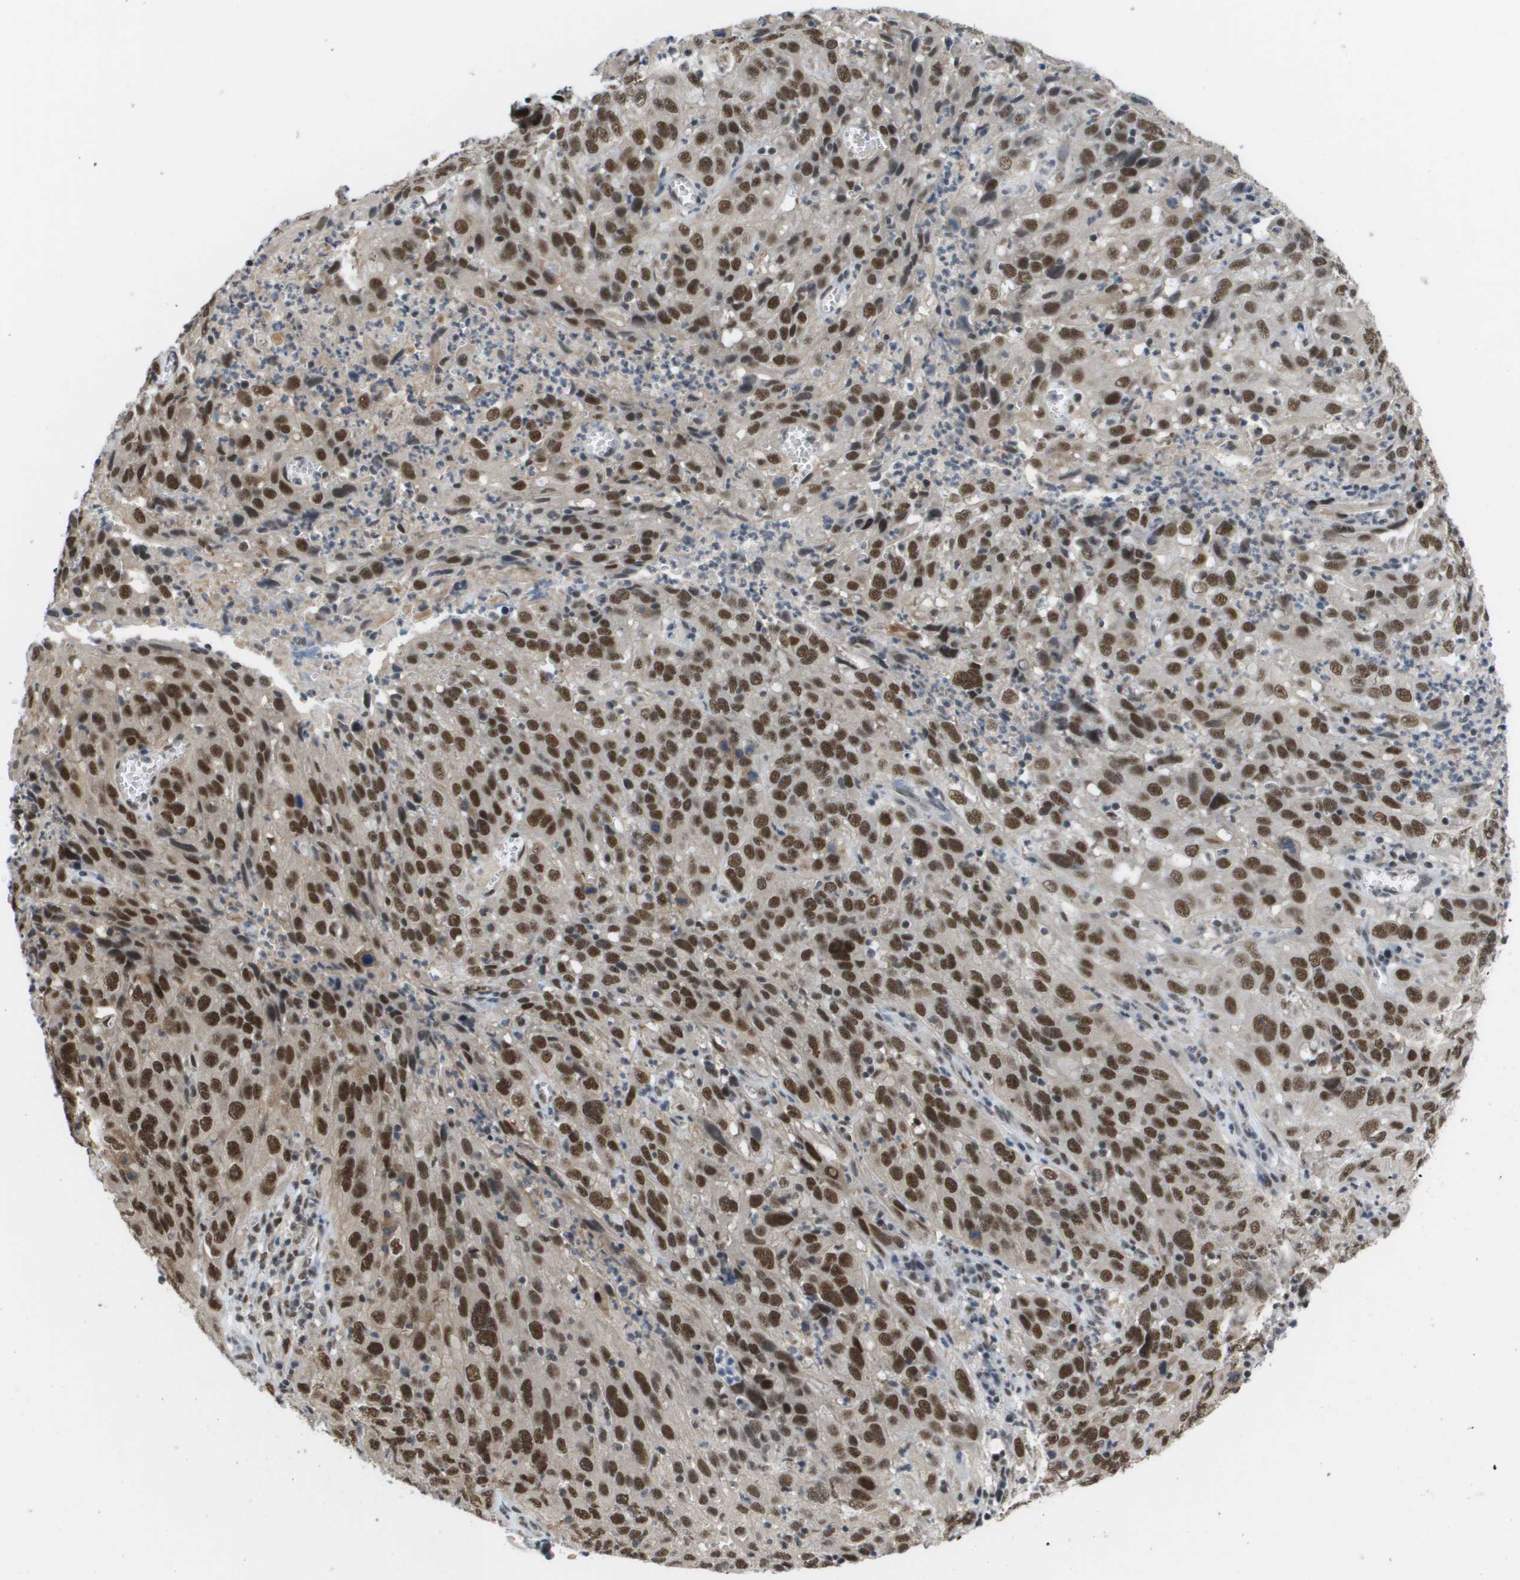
{"staining": {"intensity": "strong", "quantity": ">75%", "location": "nuclear"}, "tissue": "cervical cancer", "cell_type": "Tumor cells", "image_type": "cancer", "snomed": [{"axis": "morphology", "description": "Squamous cell carcinoma, NOS"}, {"axis": "topography", "description": "Cervix"}], "caption": "This is an image of immunohistochemistry staining of cervical cancer (squamous cell carcinoma), which shows strong expression in the nuclear of tumor cells.", "gene": "ISY1", "patient": {"sex": "female", "age": 32}}